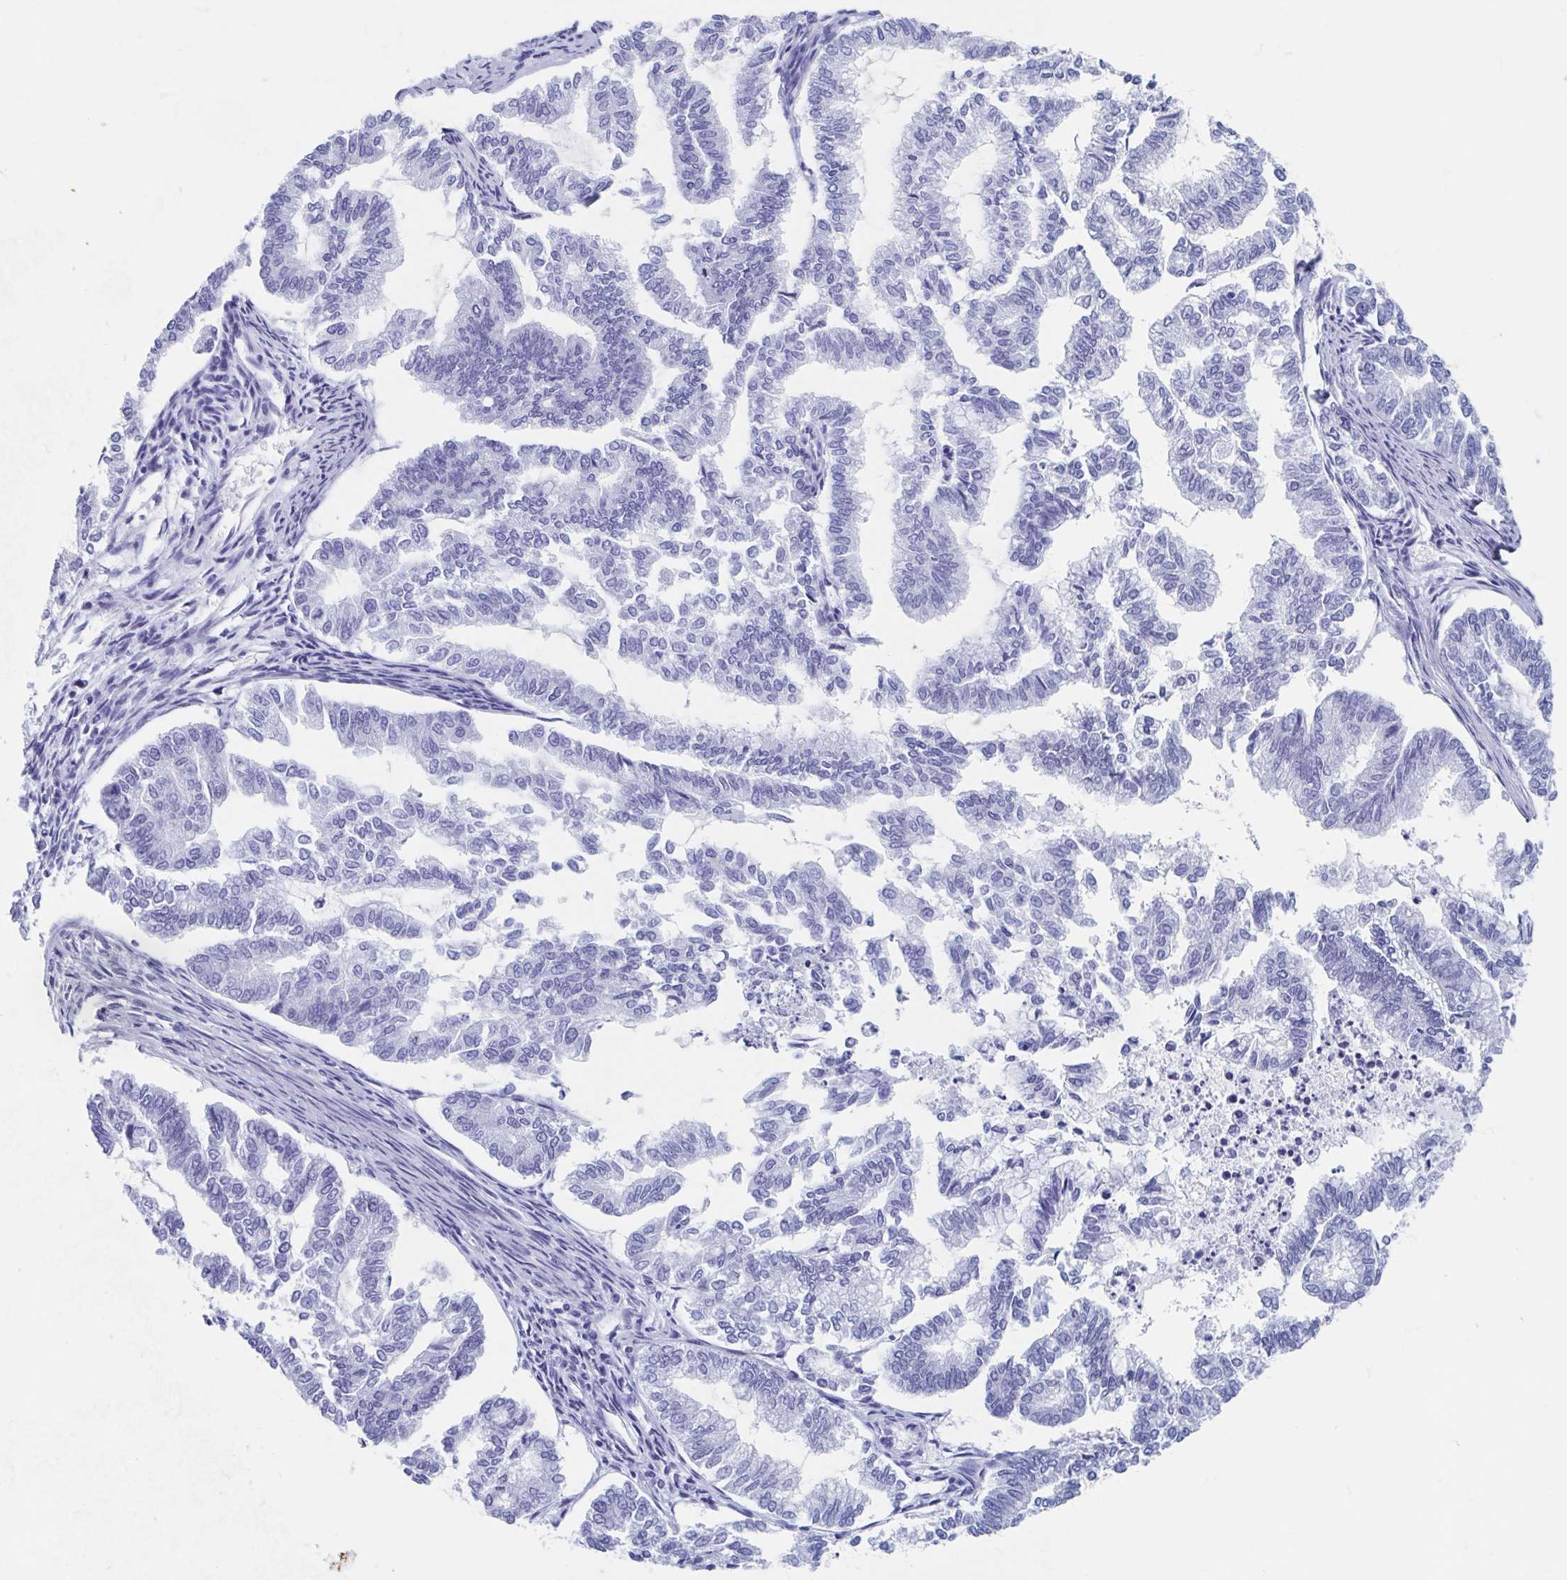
{"staining": {"intensity": "negative", "quantity": "none", "location": "none"}, "tissue": "endometrial cancer", "cell_type": "Tumor cells", "image_type": "cancer", "snomed": [{"axis": "morphology", "description": "Adenocarcinoma, NOS"}, {"axis": "topography", "description": "Endometrium"}], "caption": "Adenocarcinoma (endometrial) was stained to show a protein in brown. There is no significant staining in tumor cells. Nuclei are stained in blue.", "gene": "HDGFL1", "patient": {"sex": "female", "age": 79}}